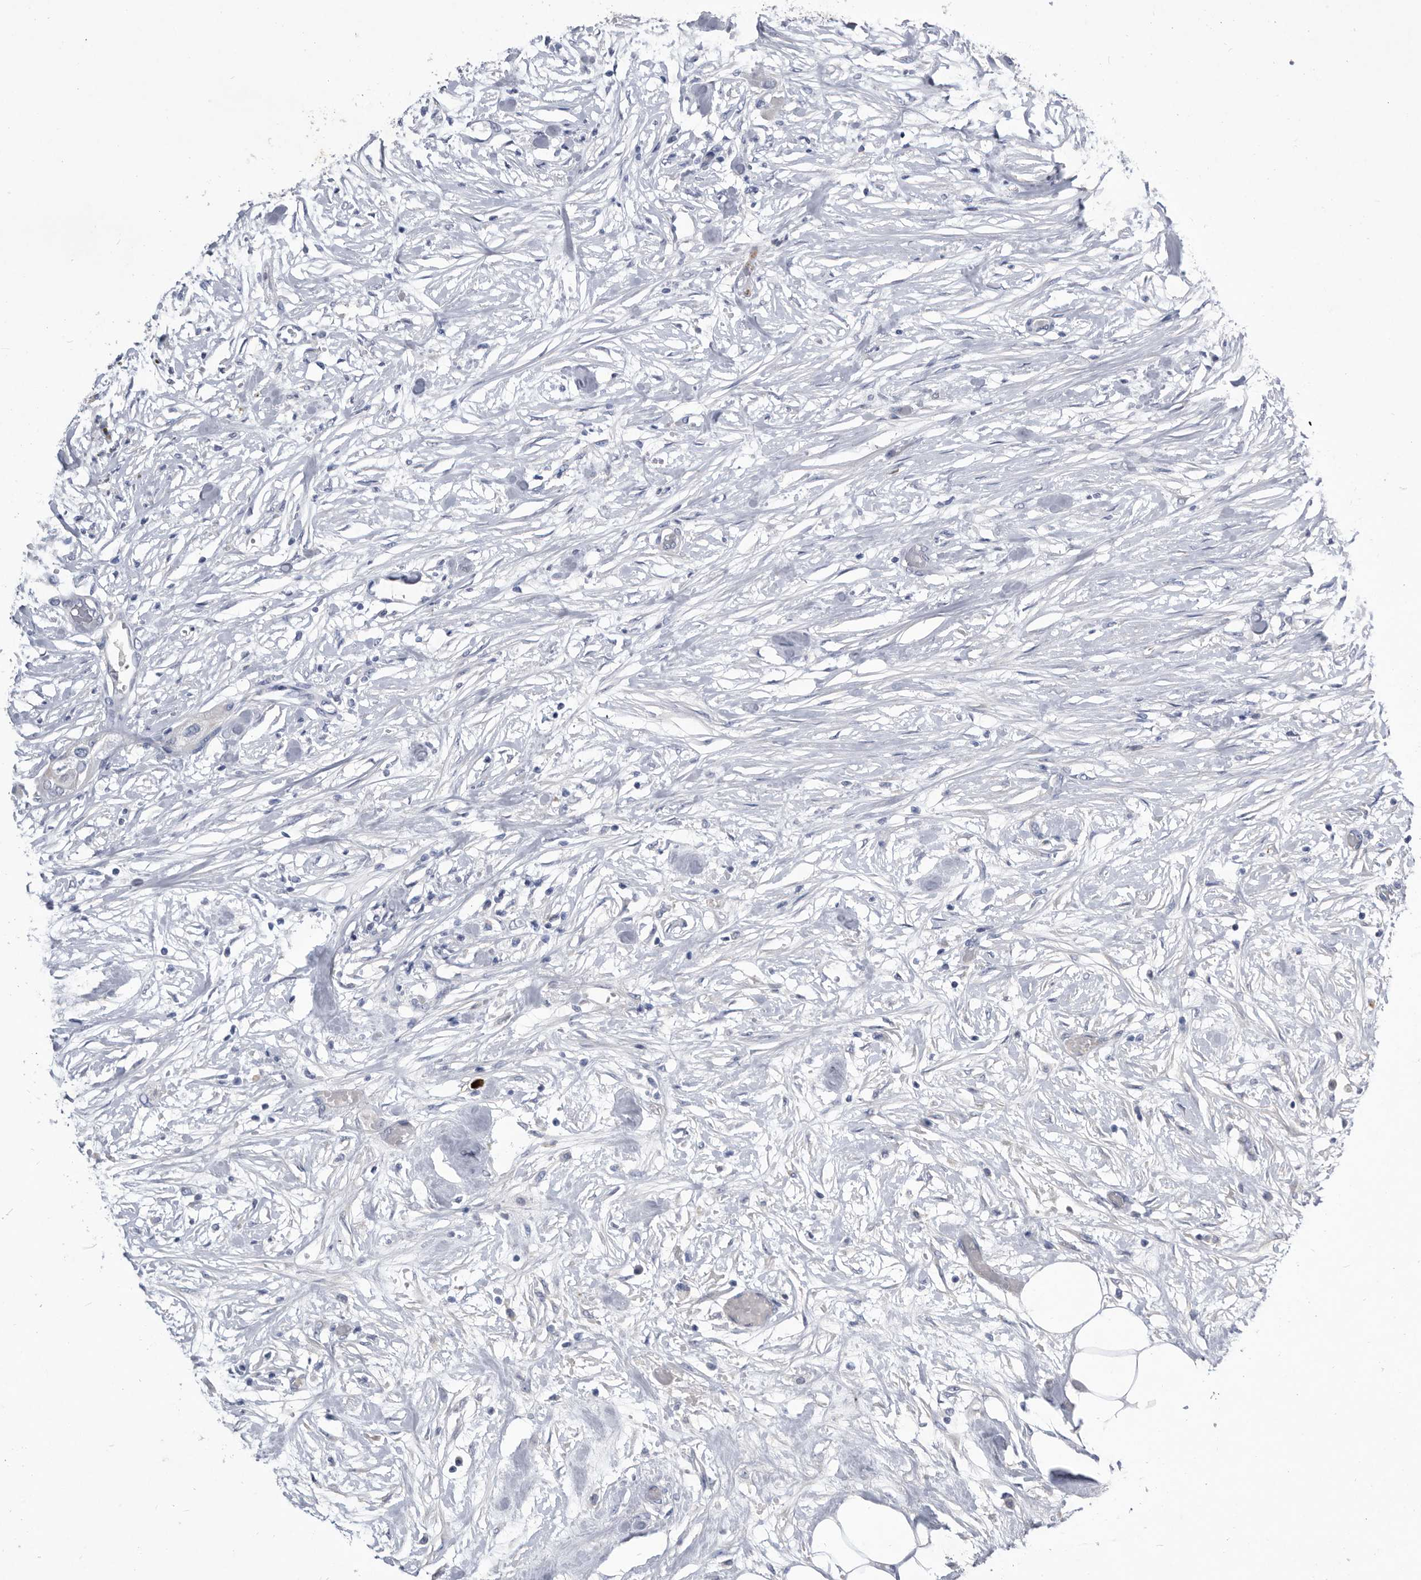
{"staining": {"intensity": "negative", "quantity": "none", "location": "none"}, "tissue": "urothelial cancer", "cell_type": "Tumor cells", "image_type": "cancer", "snomed": [{"axis": "morphology", "description": "Urothelial carcinoma, High grade"}, {"axis": "topography", "description": "Urinary bladder"}], "caption": "A high-resolution histopathology image shows immunohistochemistry staining of high-grade urothelial carcinoma, which displays no significant expression in tumor cells.", "gene": "BTBD6", "patient": {"sex": "male", "age": 64}}